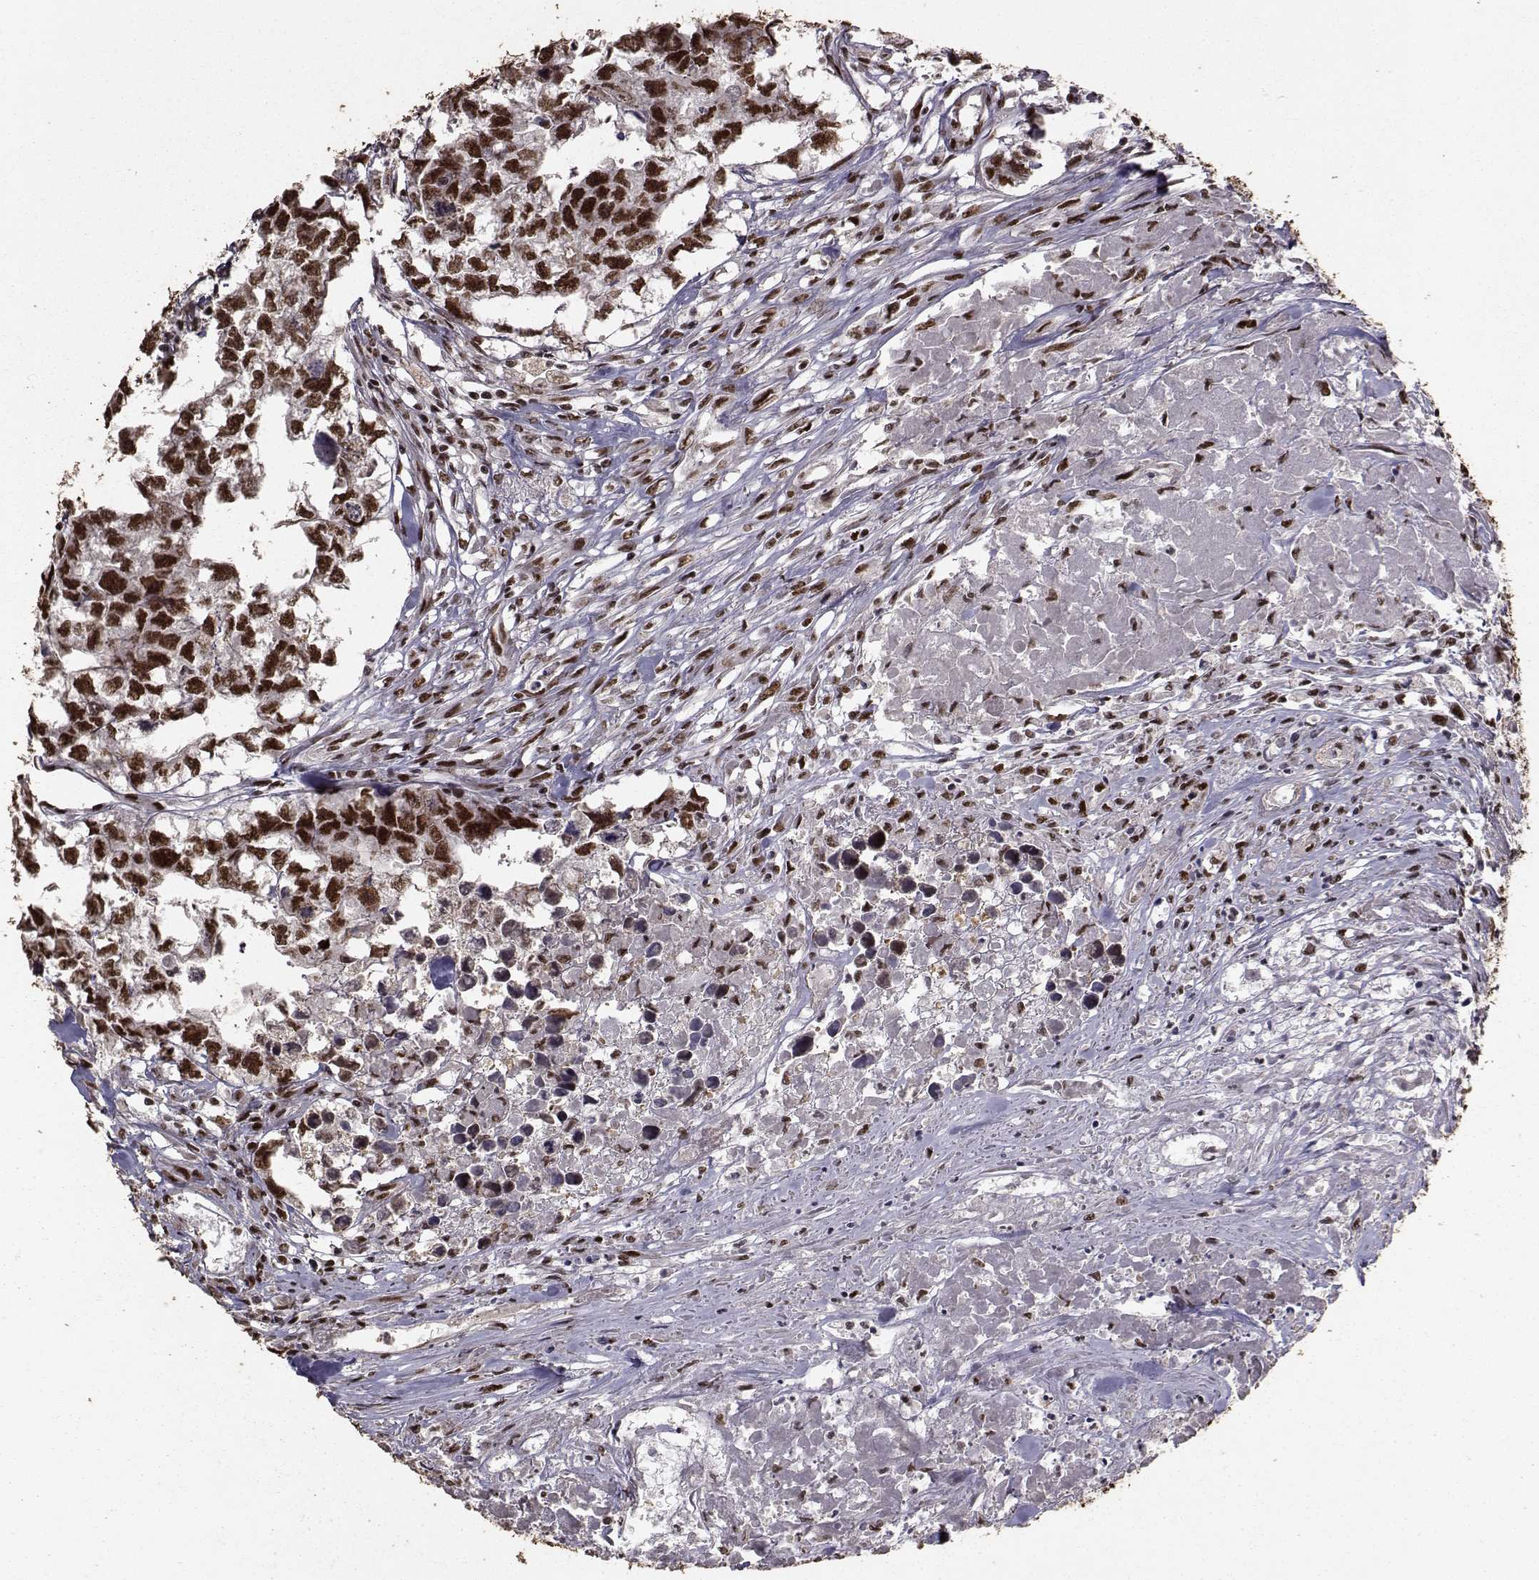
{"staining": {"intensity": "strong", "quantity": ">75%", "location": "nuclear"}, "tissue": "testis cancer", "cell_type": "Tumor cells", "image_type": "cancer", "snomed": [{"axis": "morphology", "description": "Carcinoma, Embryonal, NOS"}, {"axis": "morphology", "description": "Teratoma, malignant, NOS"}, {"axis": "topography", "description": "Testis"}], "caption": "Immunohistochemical staining of testis cancer (embryonal carcinoma) exhibits high levels of strong nuclear protein staining in about >75% of tumor cells.", "gene": "SF1", "patient": {"sex": "male", "age": 44}}